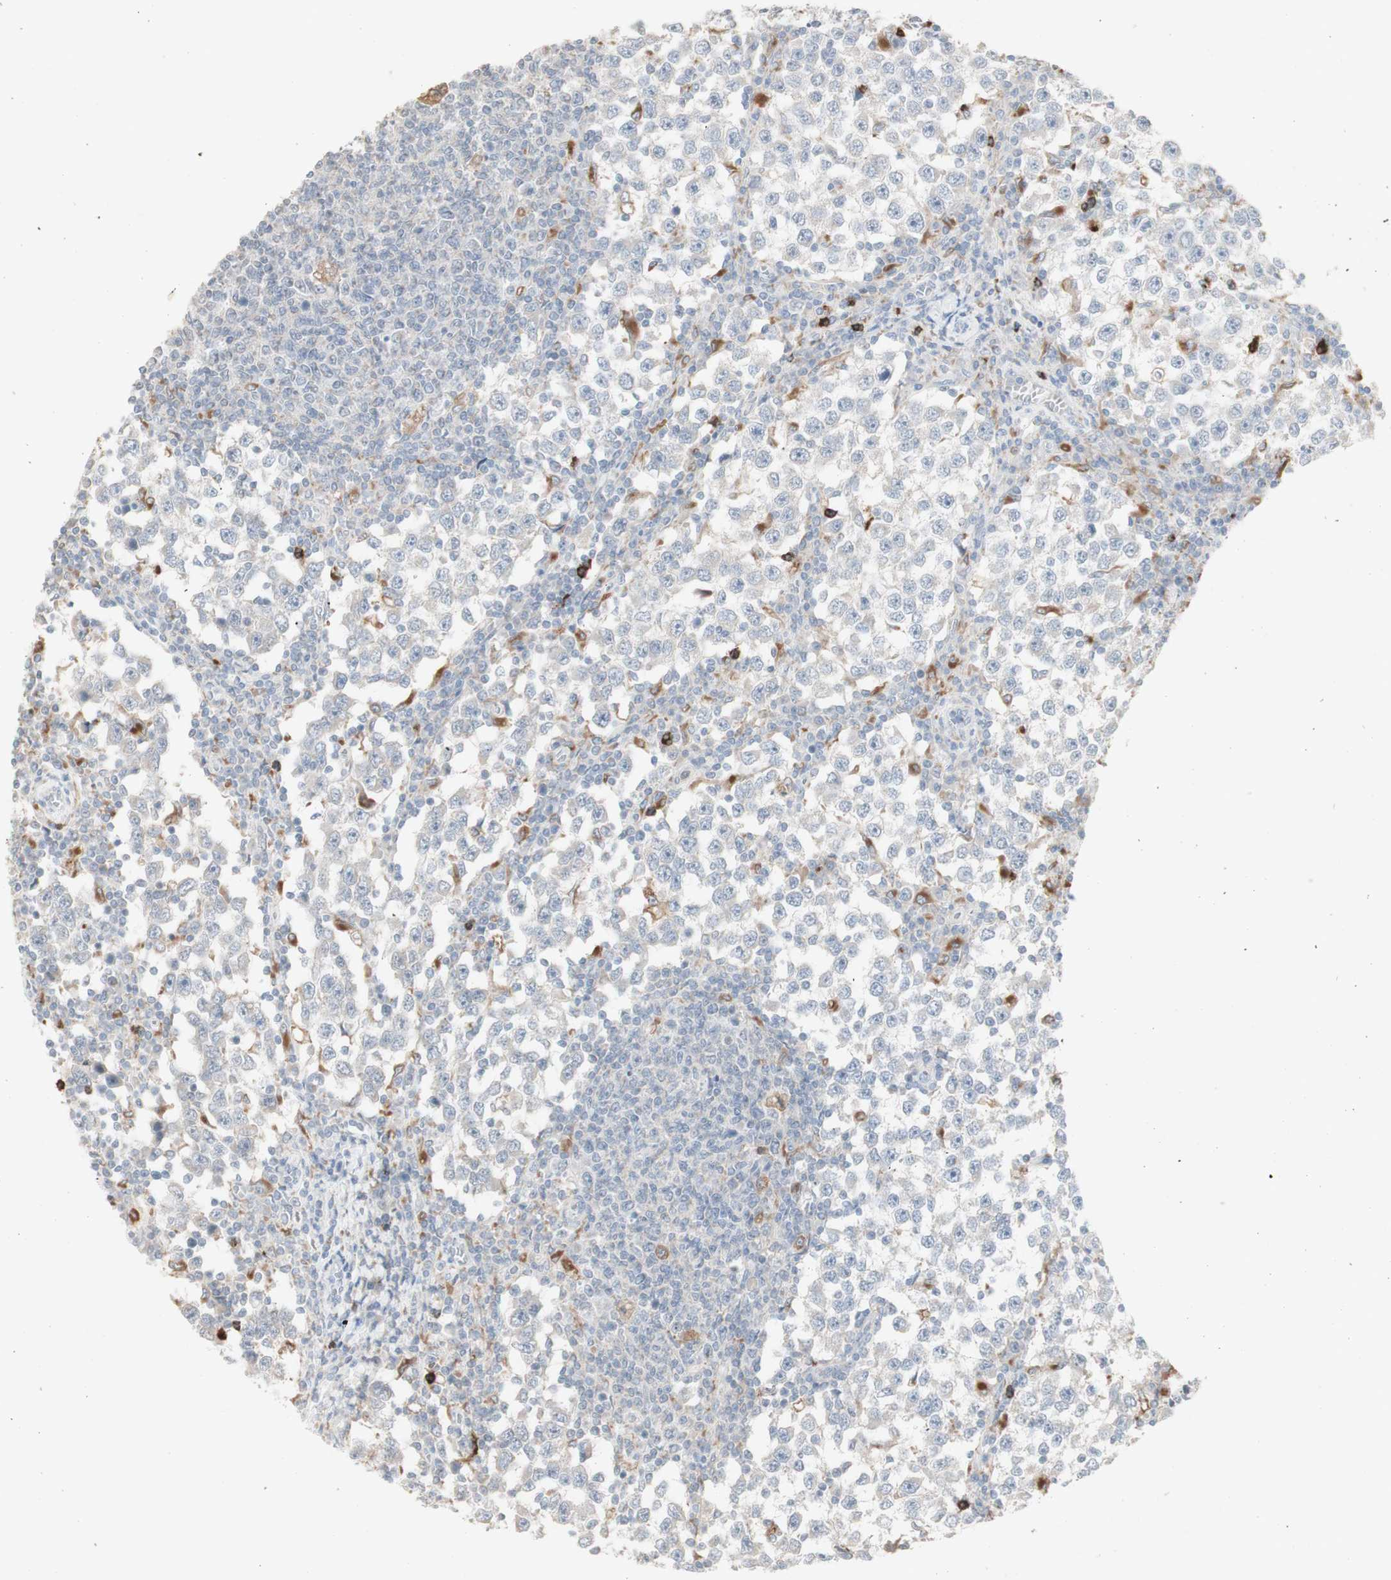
{"staining": {"intensity": "negative", "quantity": "none", "location": "none"}, "tissue": "testis cancer", "cell_type": "Tumor cells", "image_type": "cancer", "snomed": [{"axis": "morphology", "description": "Seminoma, NOS"}, {"axis": "topography", "description": "Testis"}], "caption": "This photomicrograph is of testis cancer (seminoma) stained with immunohistochemistry (IHC) to label a protein in brown with the nuclei are counter-stained blue. There is no expression in tumor cells.", "gene": "ATP6V1B1", "patient": {"sex": "male", "age": 65}}